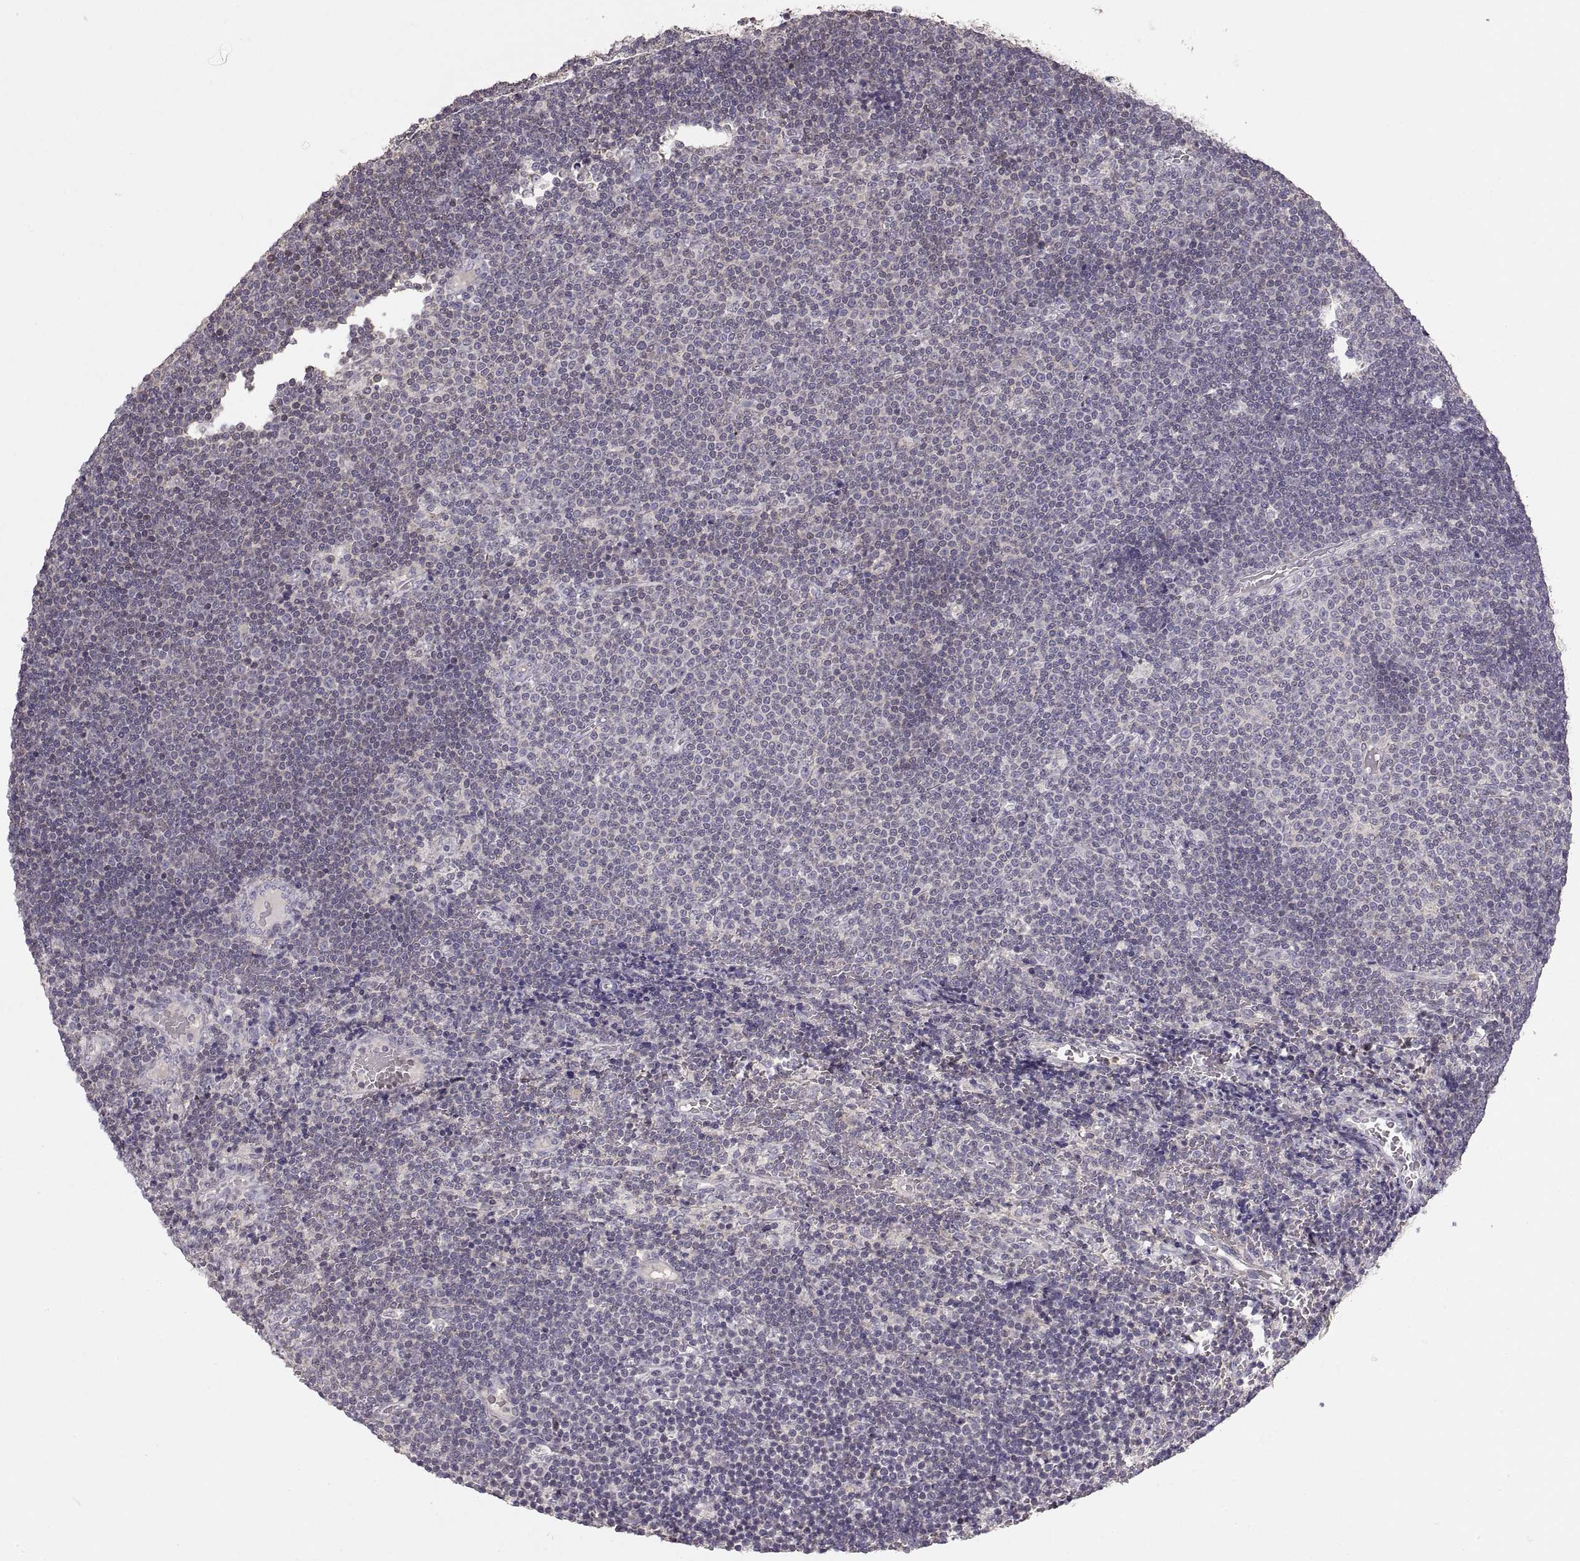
{"staining": {"intensity": "negative", "quantity": "none", "location": "none"}, "tissue": "lymphoma", "cell_type": "Tumor cells", "image_type": "cancer", "snomed": [{"axis": "morphology", "description": "Malignant lymphoma, non-Hodgkin's type, Low grade"}, {"axis": "topography", "description": "Brain"}], "caption": "Human lymphoma stained for a protein using IHC displays no expression in tumor cells.", "gene": "ADAM11", "patient": {"sex": "female", "age": 66}}